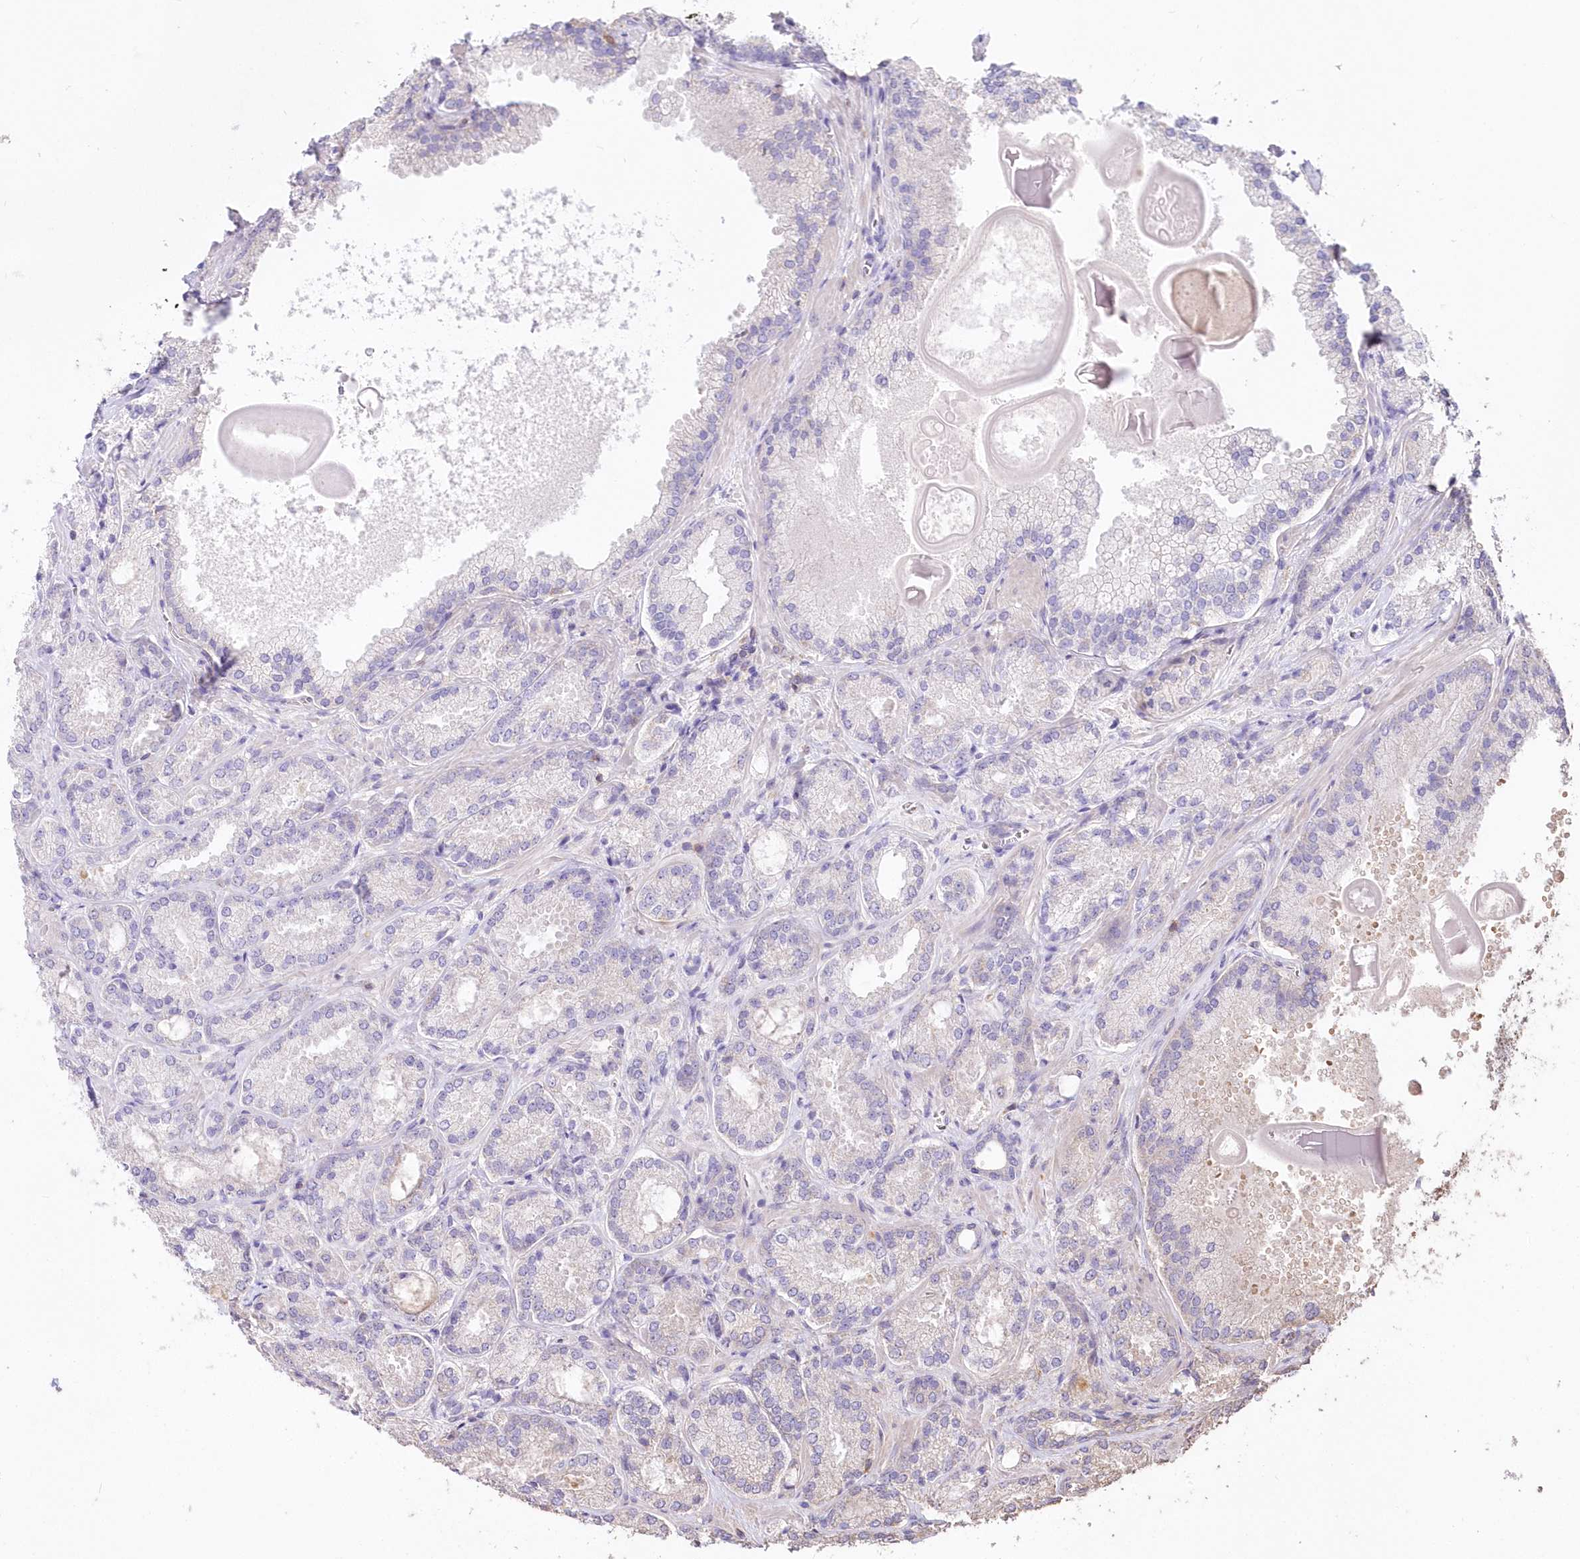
{"staining": {"intensity": "negative", "quantity": "none", "location": "none"}, "tissue": "prostate cancer", "cell_type": "Tumor cells", "image_type": "cancer", "snomed": [{"axis": "morphology", "description": "Adenocarcinoma, Low grade"}, {"axis": "topography", "description": "Prostate"}], "caption": "Immunohistochemistry (IHC) image of human prostate cancer stained for a protein (brown), which reveals no staining in tumor cells.", "gene": "STK17B", "patient": {"sex": "male", "age": 74}}